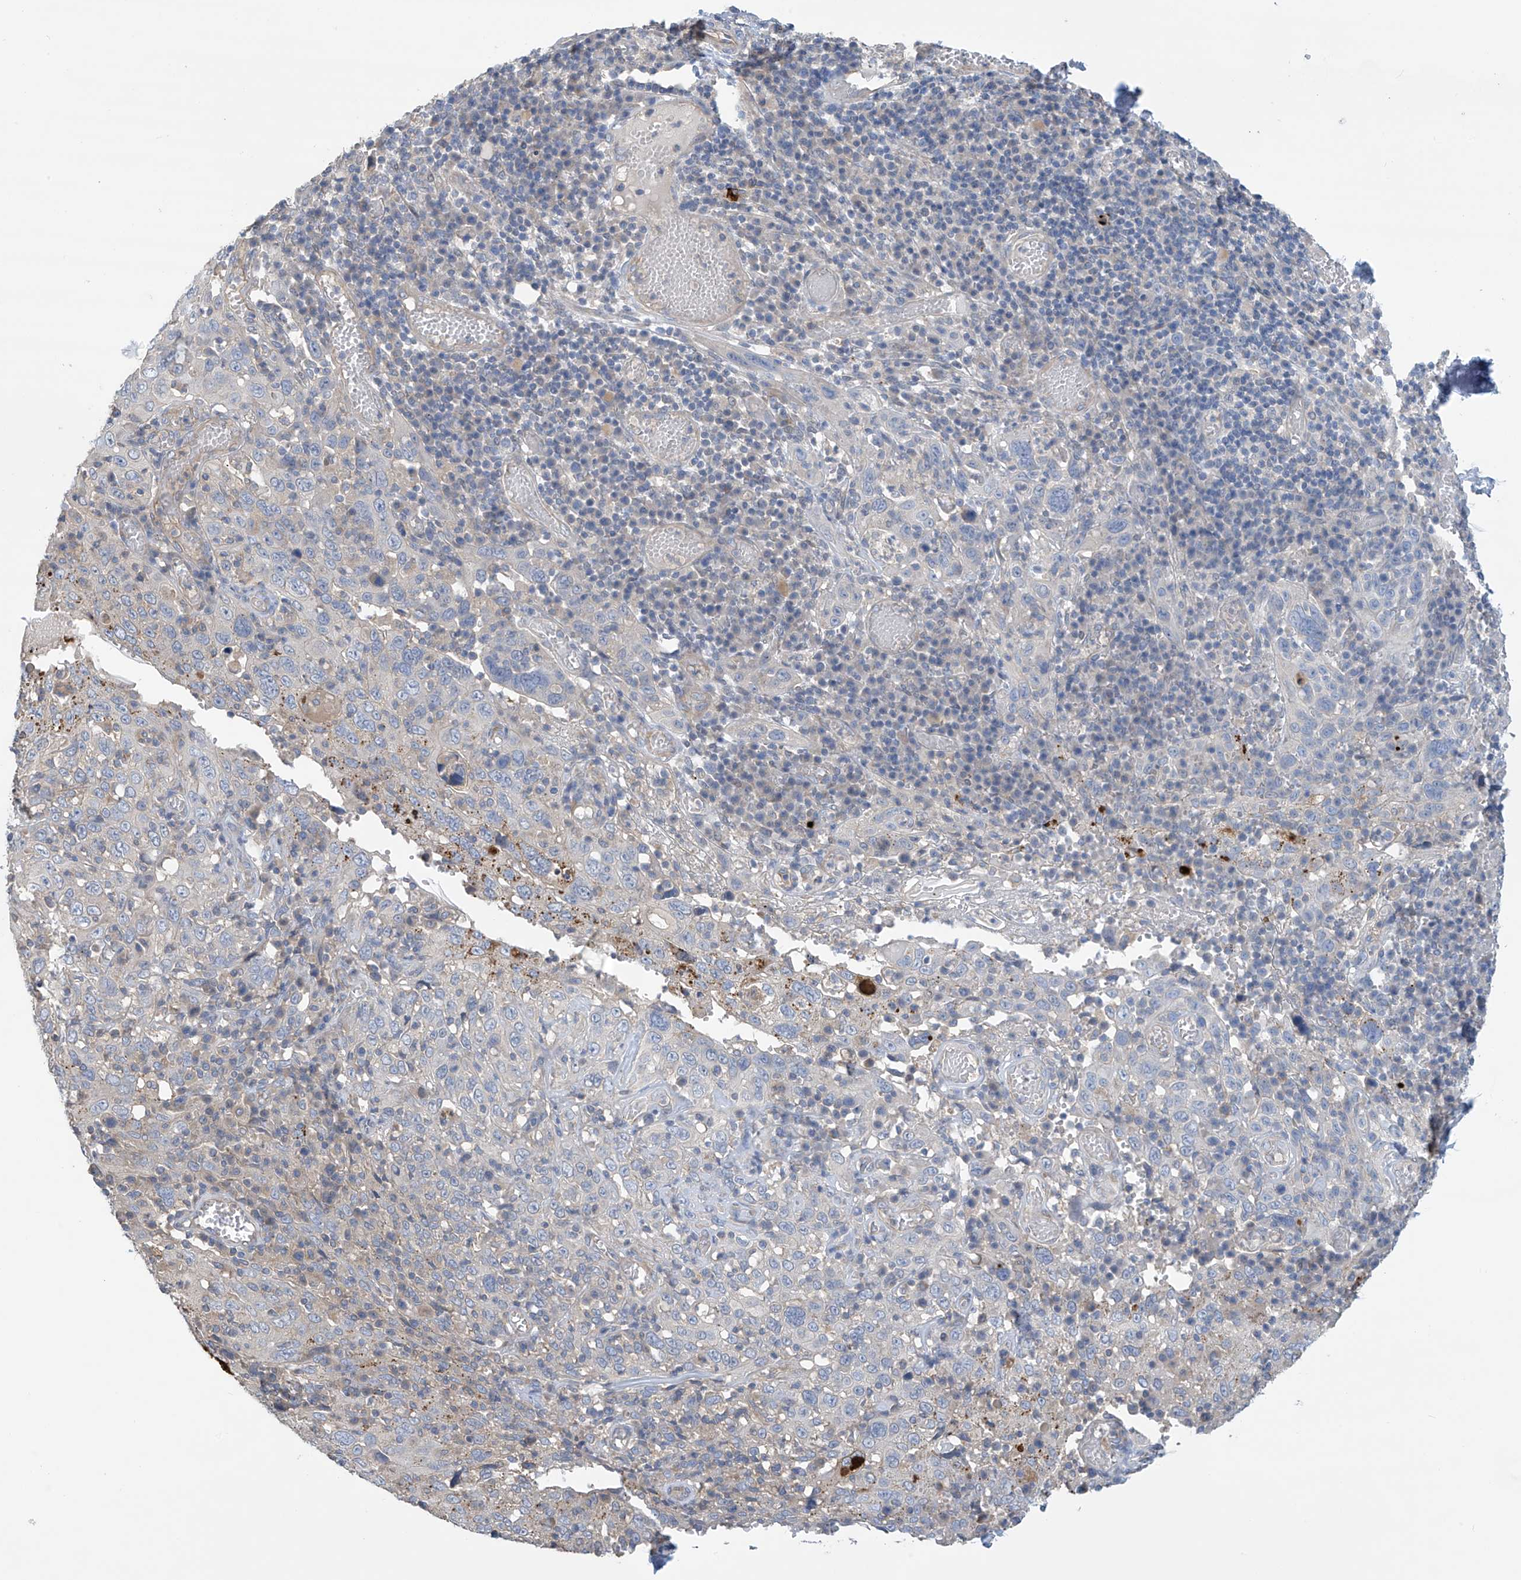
{"staining": {"intensity": "negative", "quantity": "none", "location": "none"}, "tissue": "cervical cancer", "cell_type": "Tumor cells", "image_type": "cancer", "snomed": [{"axis": "morphology", "description": "Squamous cell carcinoma, NOS"}, {"axis": "topography", "description": "Cervix"}], "caption": "Immunohistochemistry (IHC) histopathology image of human squamous cell carcinoma (cervical) stained for a protein (brown), which exhibits no staining in tumor cells.", "gene": "PHACTR4", "patient": {"sex": "female", "age": 46}}